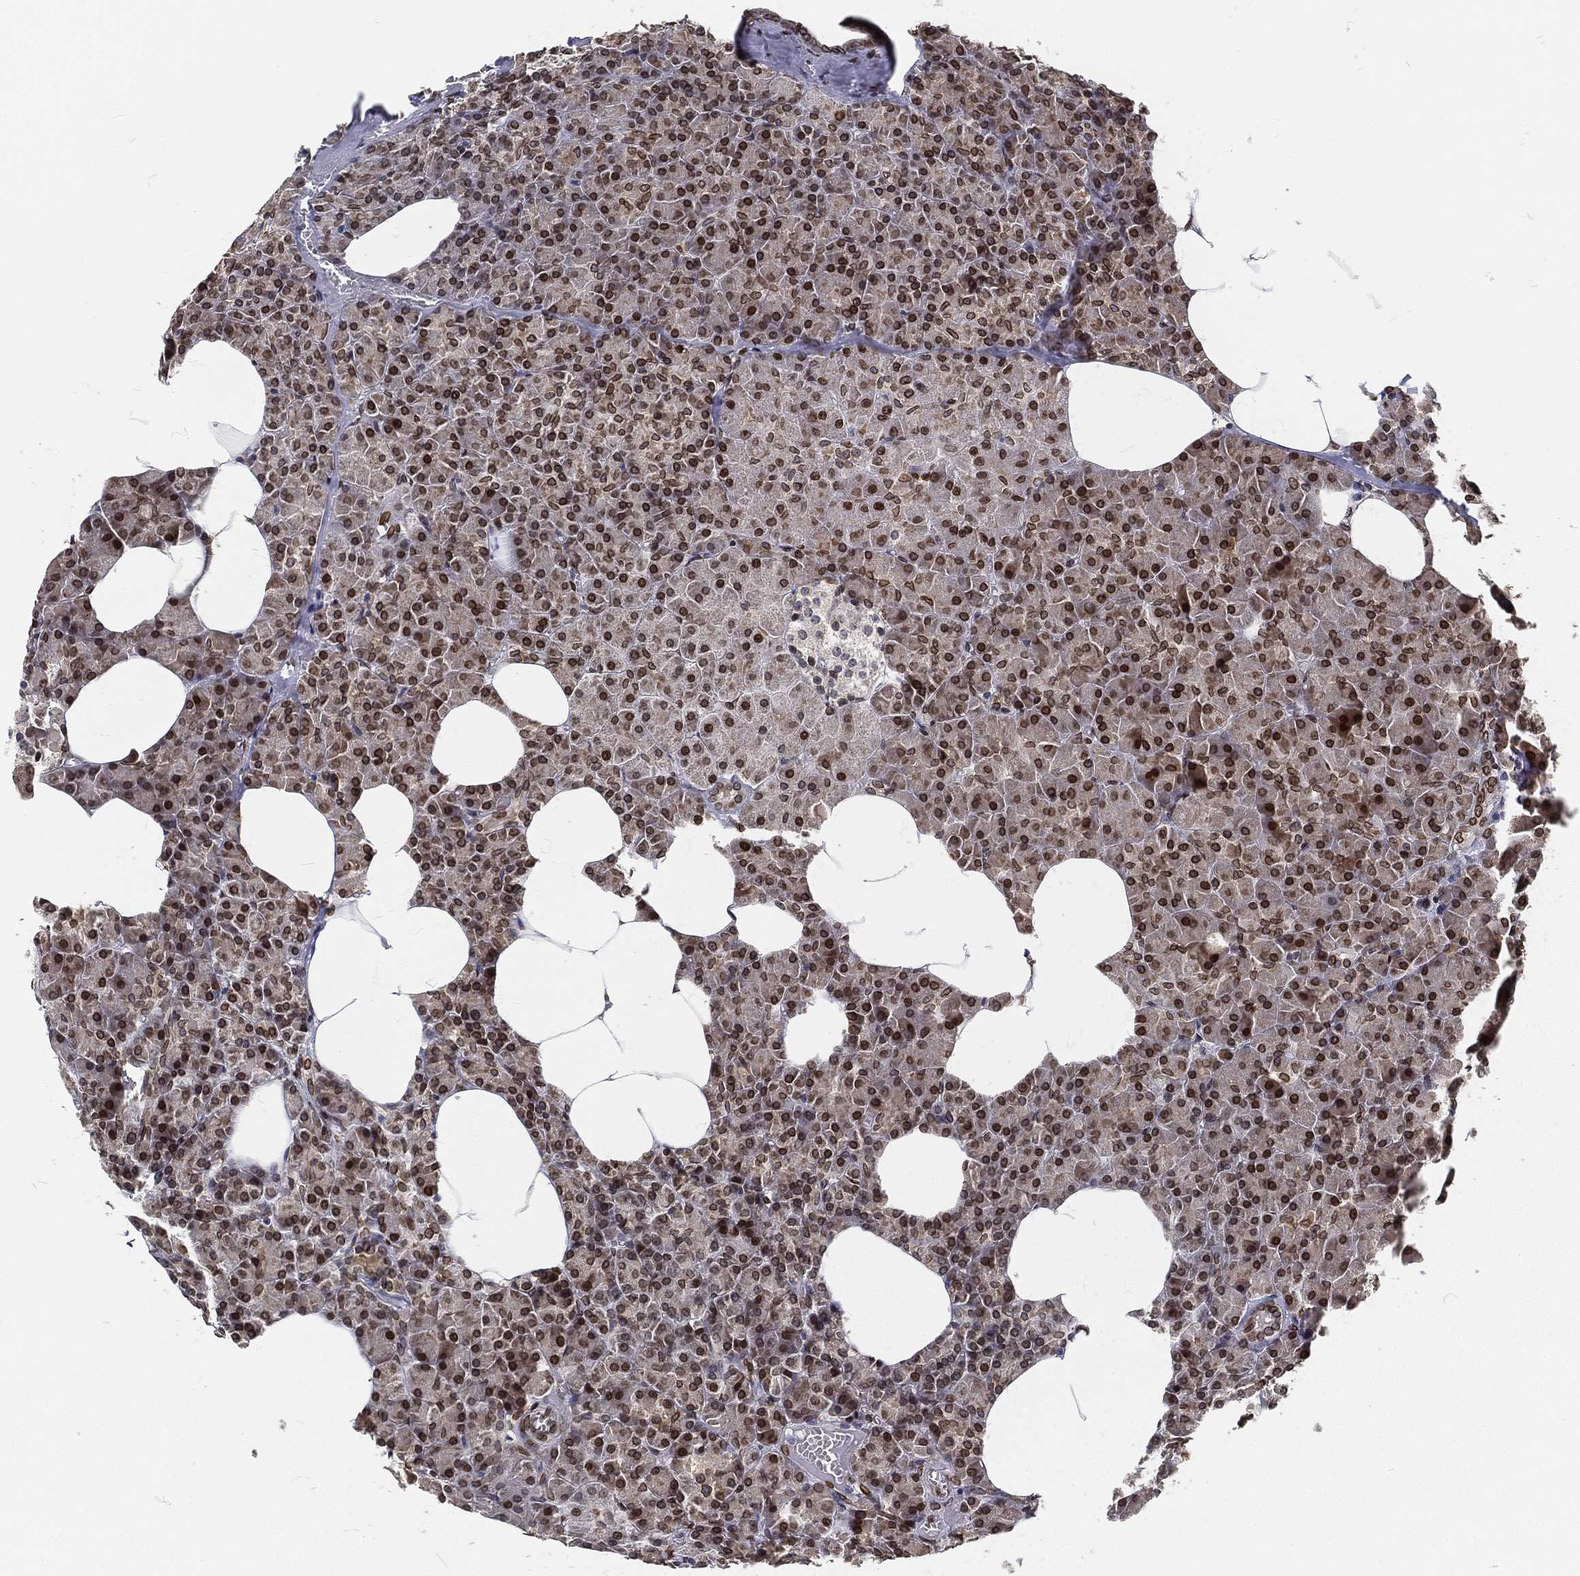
{"staining": {"intensity": "strong", "quantity": ">75%", "location": "cytoplasmic/membranous,nuclear"}, "tissue": "pancreas", "cell_type": "Exocrine glandular cells", "image_type": "normal", "snomed": [{"axis": "morphology", "description": "Normal tissue, NOS"}, {"axis": "topography", "description": "Pancreas"}], "caption": "Immunohistochemistry (DAB) staining of benign human pancreas exhibits strong cytoplasmic/membranous,nuclear protein staining in about >75% of exocrine glandular cells.", "gene": "PALB2", "patient": {"sex": "female", "age": 45}}